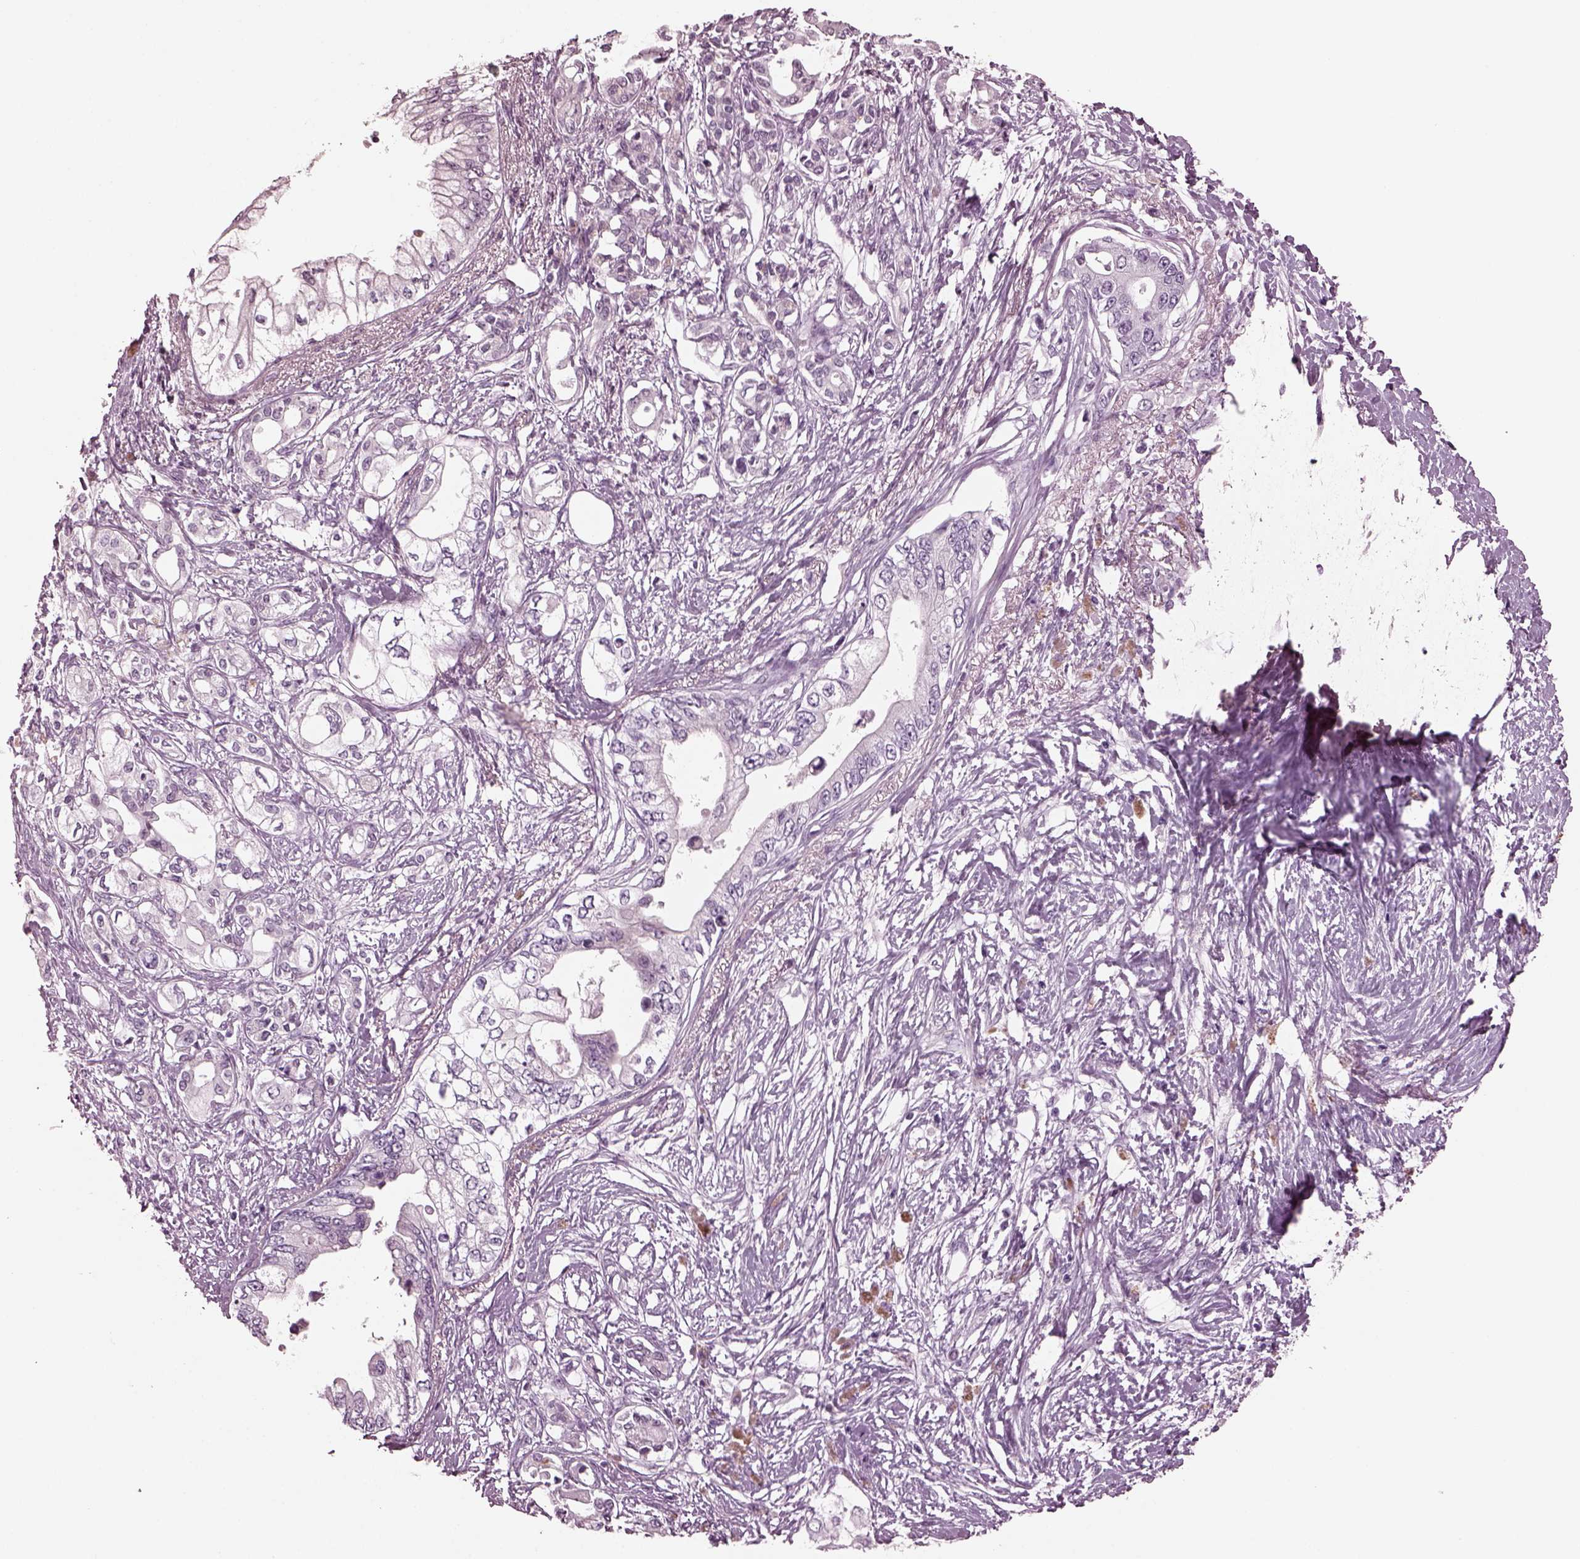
{"staining": {"intensity": "negative", "quantity": "none", "location": "none"}, "tissue": "pancreatic cancer", "cell_type": "Tumor cells", "image_type": "cancer", "snomed": [{"axis": "morphology", "description": "Adenocarcinoma, NOS"}, {"axis": "topography", "description": "Pancreas"}], "caption": "This is an immunohistochemistry (IHC) micrograph of pancreatic adenocarcinoma. There is no expression in tumor cells.", "gene": "MIB2", "patient": {"sex": "female", "age": 63}}